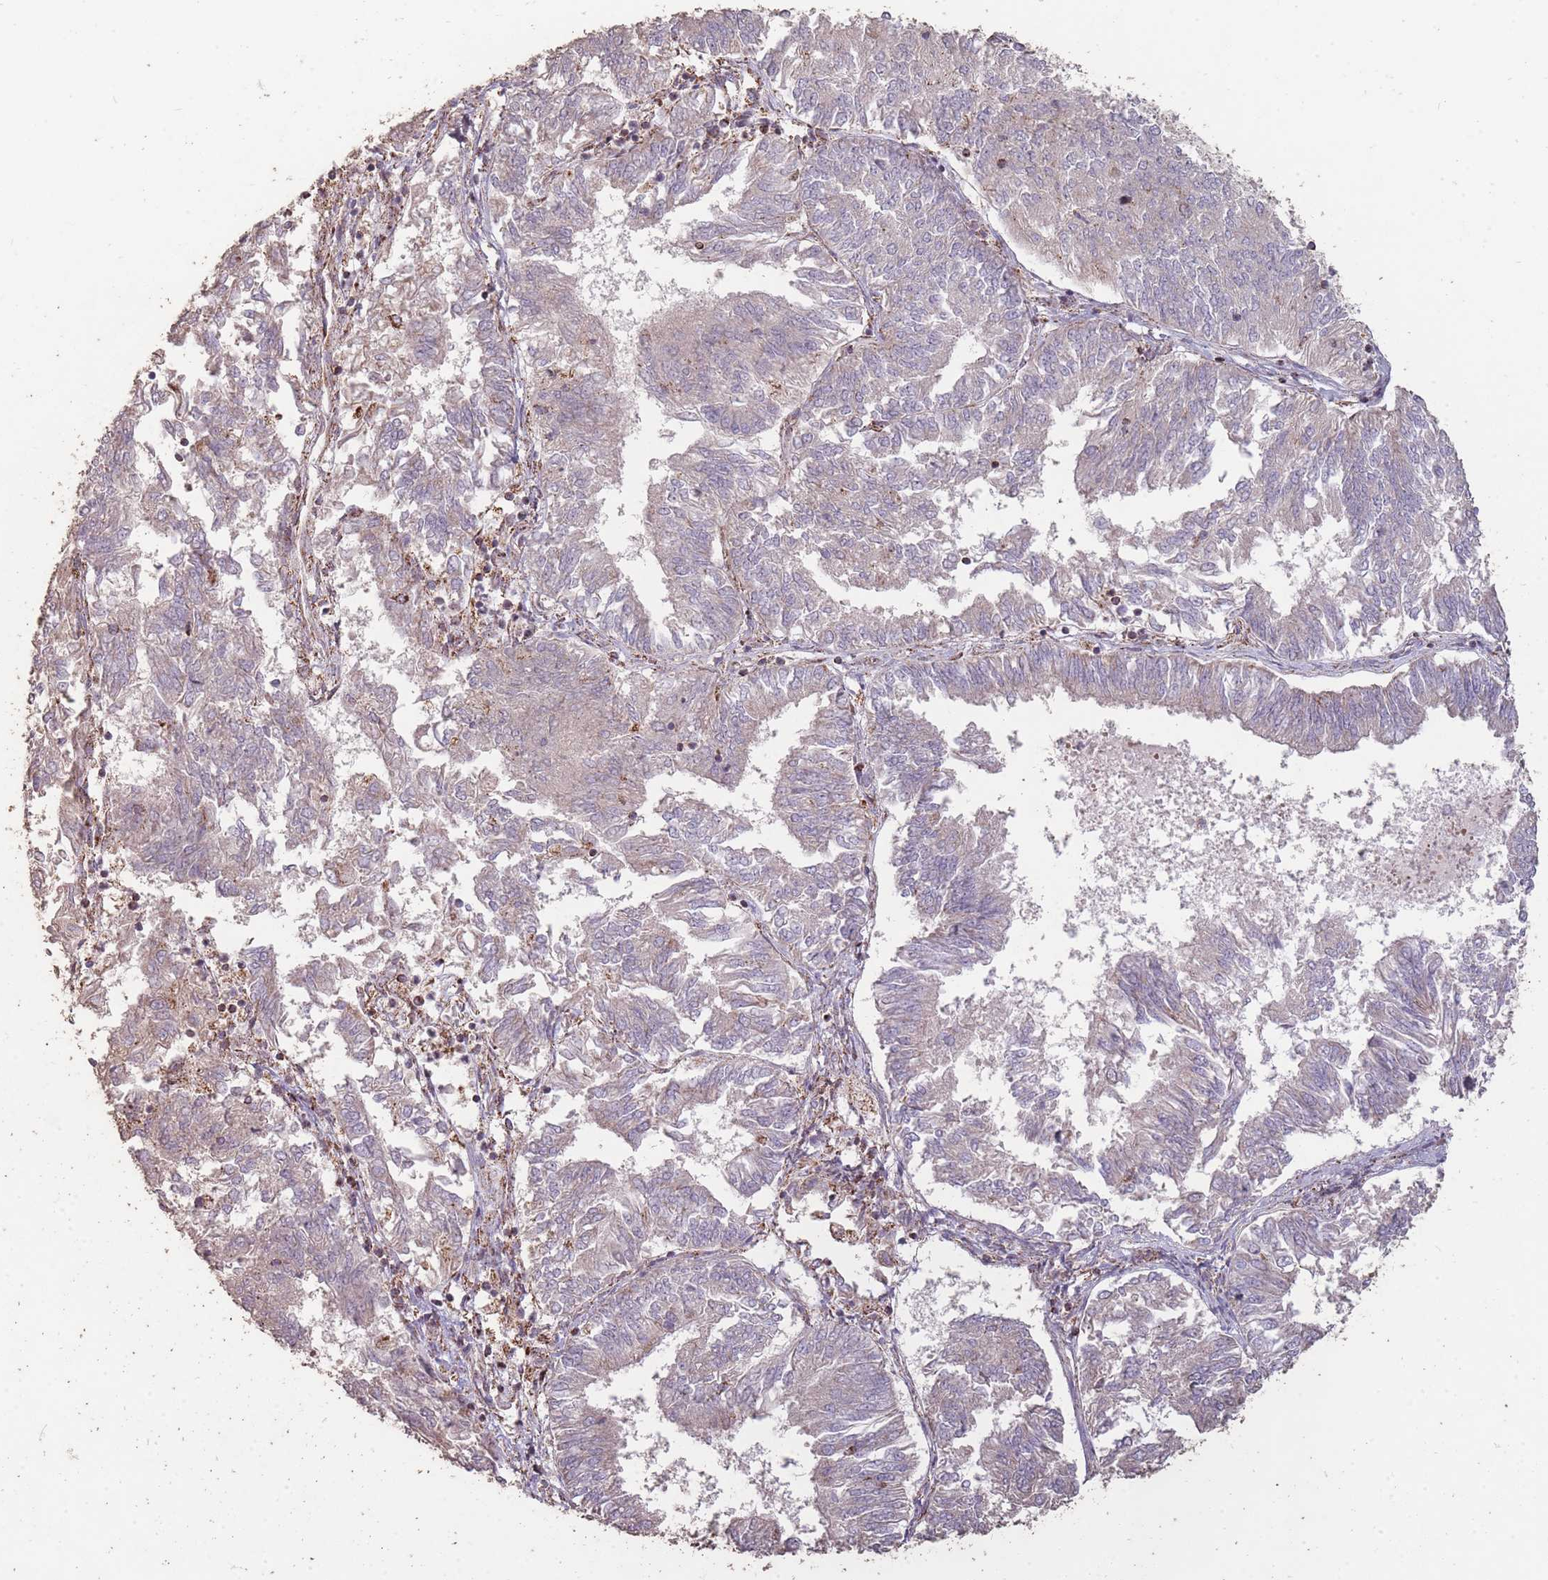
{"staining": {"intensity": "negative", "quantity": "none", "location": "none"}, "tissue": "endometrial cancer", "cell_type": "Tumor cells", "image_type": "cancer", "snomed": [{"axis": "morphology", "description": "Adenocarcinoma, NOS"}, {"axis": "topography", "description": "Endometrium"}], "caption": "Tumor cells show no significant positivity in endometrial adenocarcinoma.", "gene": "CNOT8", "patient": {"sex": "female", "age": 58}}